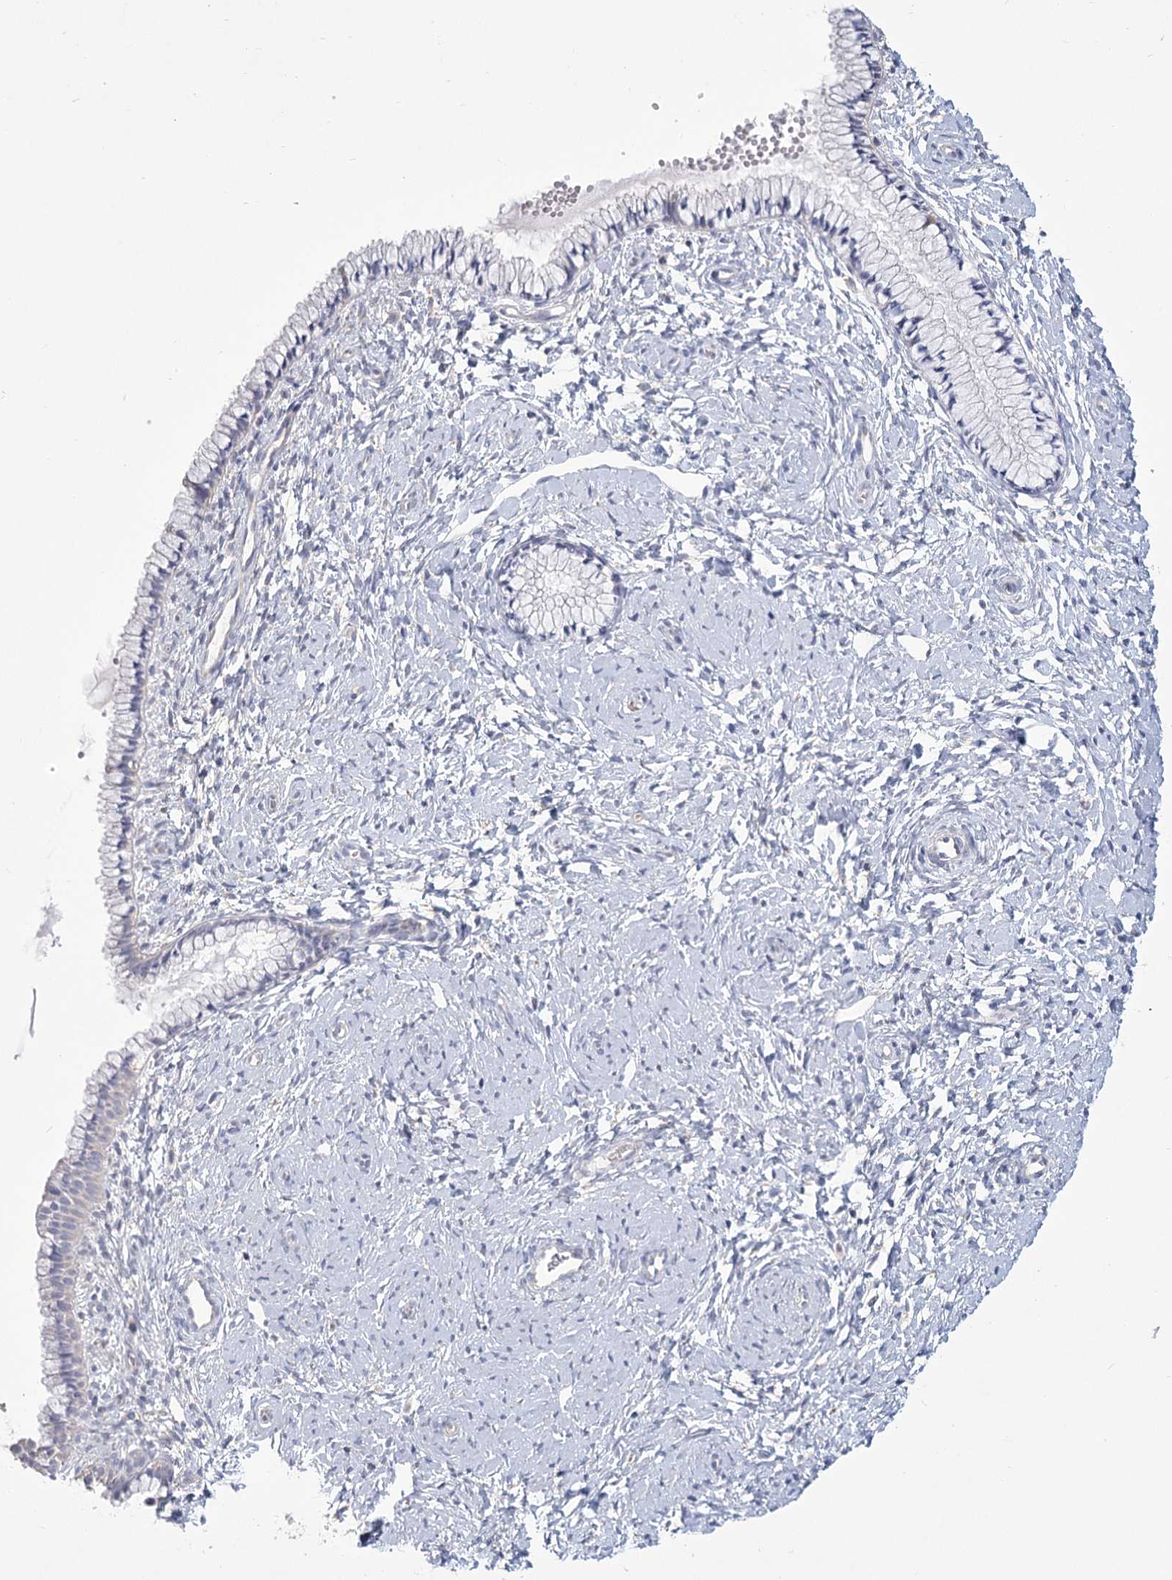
{"staining": {"intensity": "negative", "quantity": "none", "location": "none"}, "tissue": "cervix", "cell_type": "Glandular cells", "image_type": "normal", "snomed": [{"axis": "morphology", "description": "Normal tissue, NOS"}, {"axis": "topography", "description": "Cervix"}], "caption": "Protein analysis of unremarkable cervix exhibits no significant staining in glandular cells. The staining was performed using DAB to visualize the protein expression in brown, while the nuclei were stained in blue with hematoxylin (Magnification: 20x).", "gene": "CNTLN", "patient": {"sex": "female", "age": 33}}